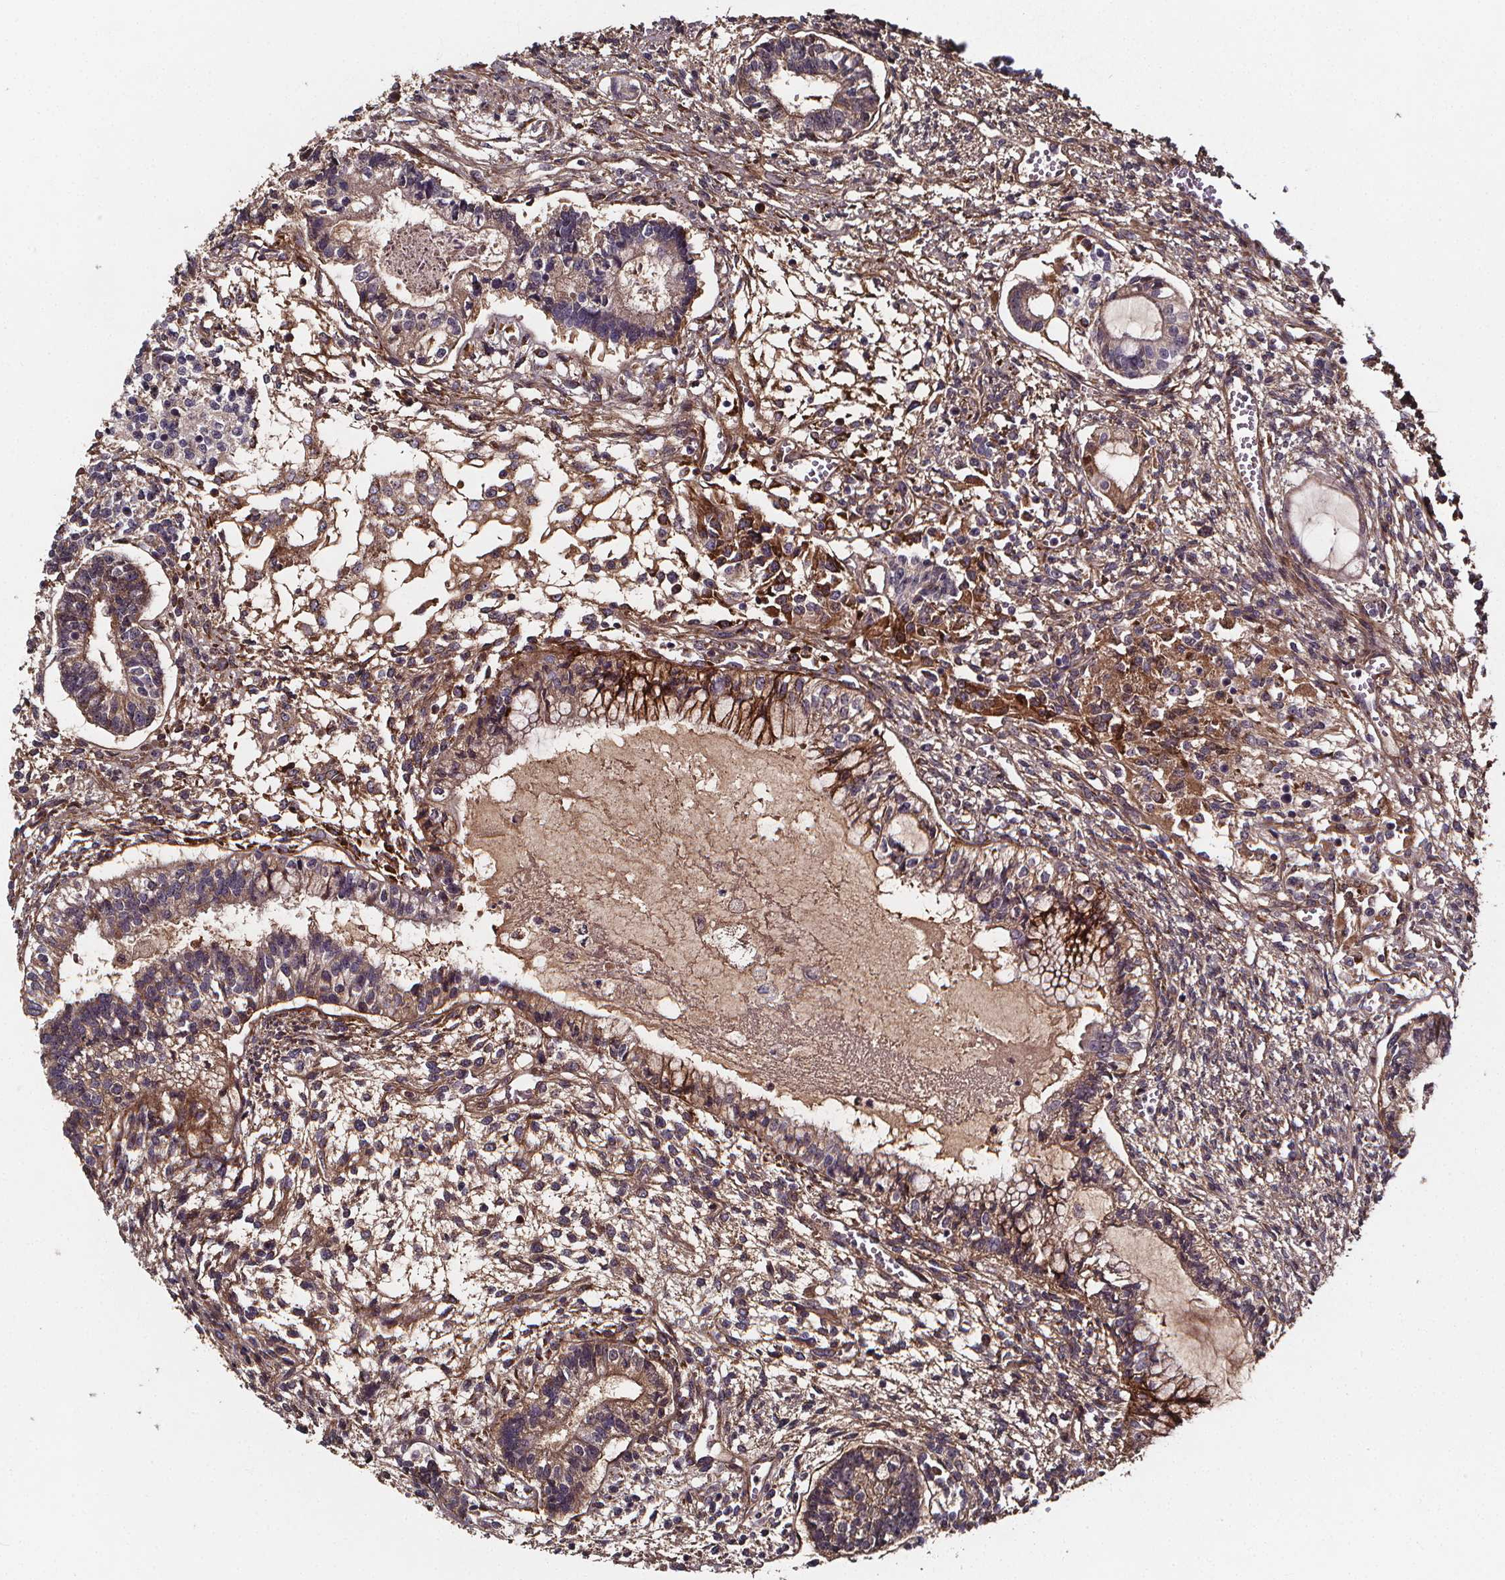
{"staining": {"intensity": "weak", "quantity": ">75%", "location": "cytoplasmic/membranous"}, "tissue": "testis cancer", "cell_type": "Tumor cells", "image_type": "cancer", "snomed": [{"axis": "morphology", "description": "Carcinoma, Embryonal, NOS"}, {"axis": "topography", "description": "Testis"}], "caption": "Testis cancer stained with DAB (3,3'-diaminobenzidine) immunohistochemistry (IHC) shows low levels of weak cytoplasmic/membranous staining in about >75% of tumor cells.", "gene": "AEBP1", "patient": {"sex": "male", "age": 37}}